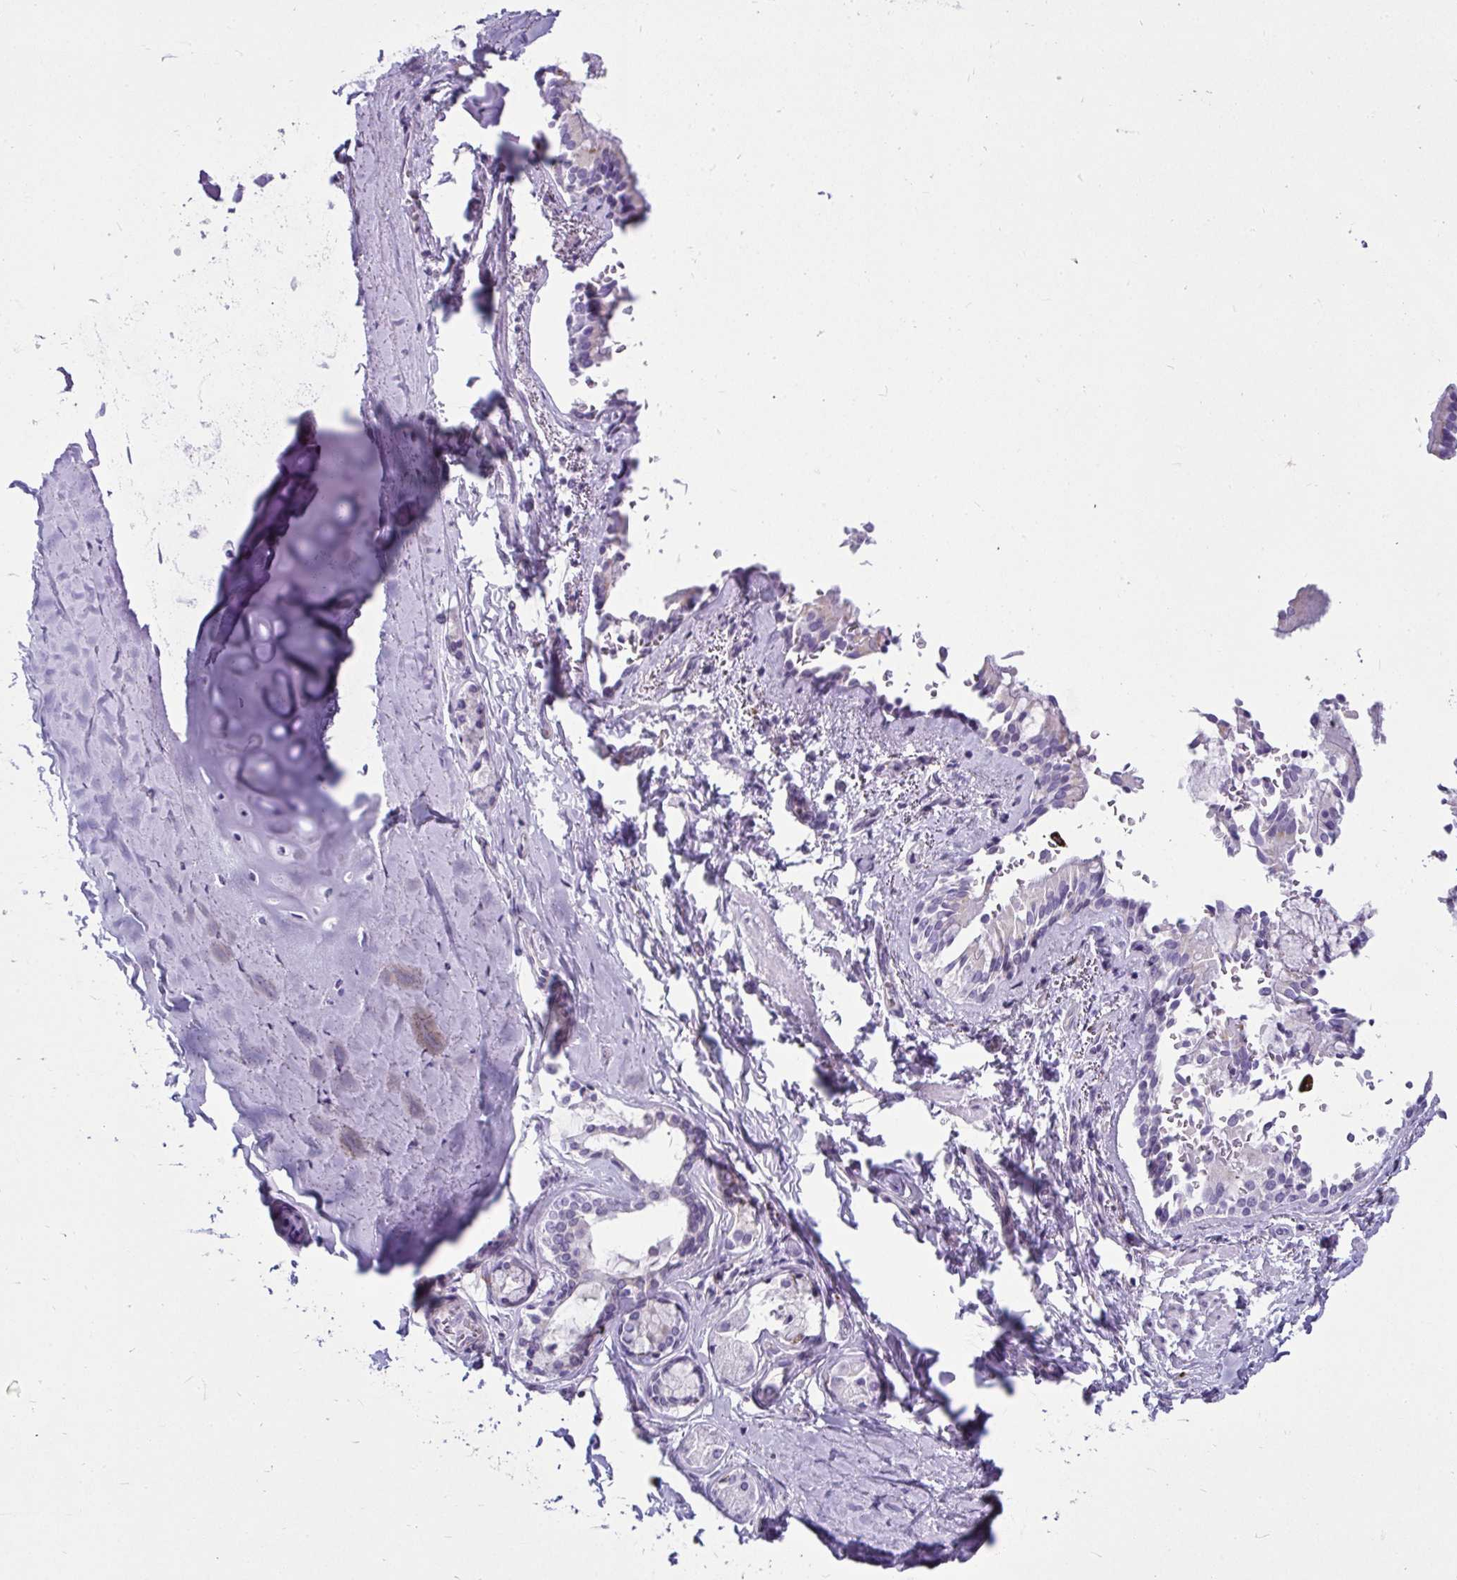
{"staining": {"intensity": "negative", "quantity": "none", "location": "none"}, "tissue": "adipose tissue", "cell_type": "Adipocytes", "image_type": "normal", "snomed": [{"axis": "morphology", "description": "Normal tissue, NOS"}, {"axis": "topography", "description": "Cartilage tissue"}, {"axis": "topography", "description": "Bronchus"}, {"axis": "topography", "description": "Peripheral nerve tissue"}], "caption": "Immunohistochemistry photomicrograph of normal human adipose tissue stained for a protein (brown), which demonstrates no expression in adipocytes.", "gene": "CTSZ", "patient": {"sex": "male", "age": 67}}